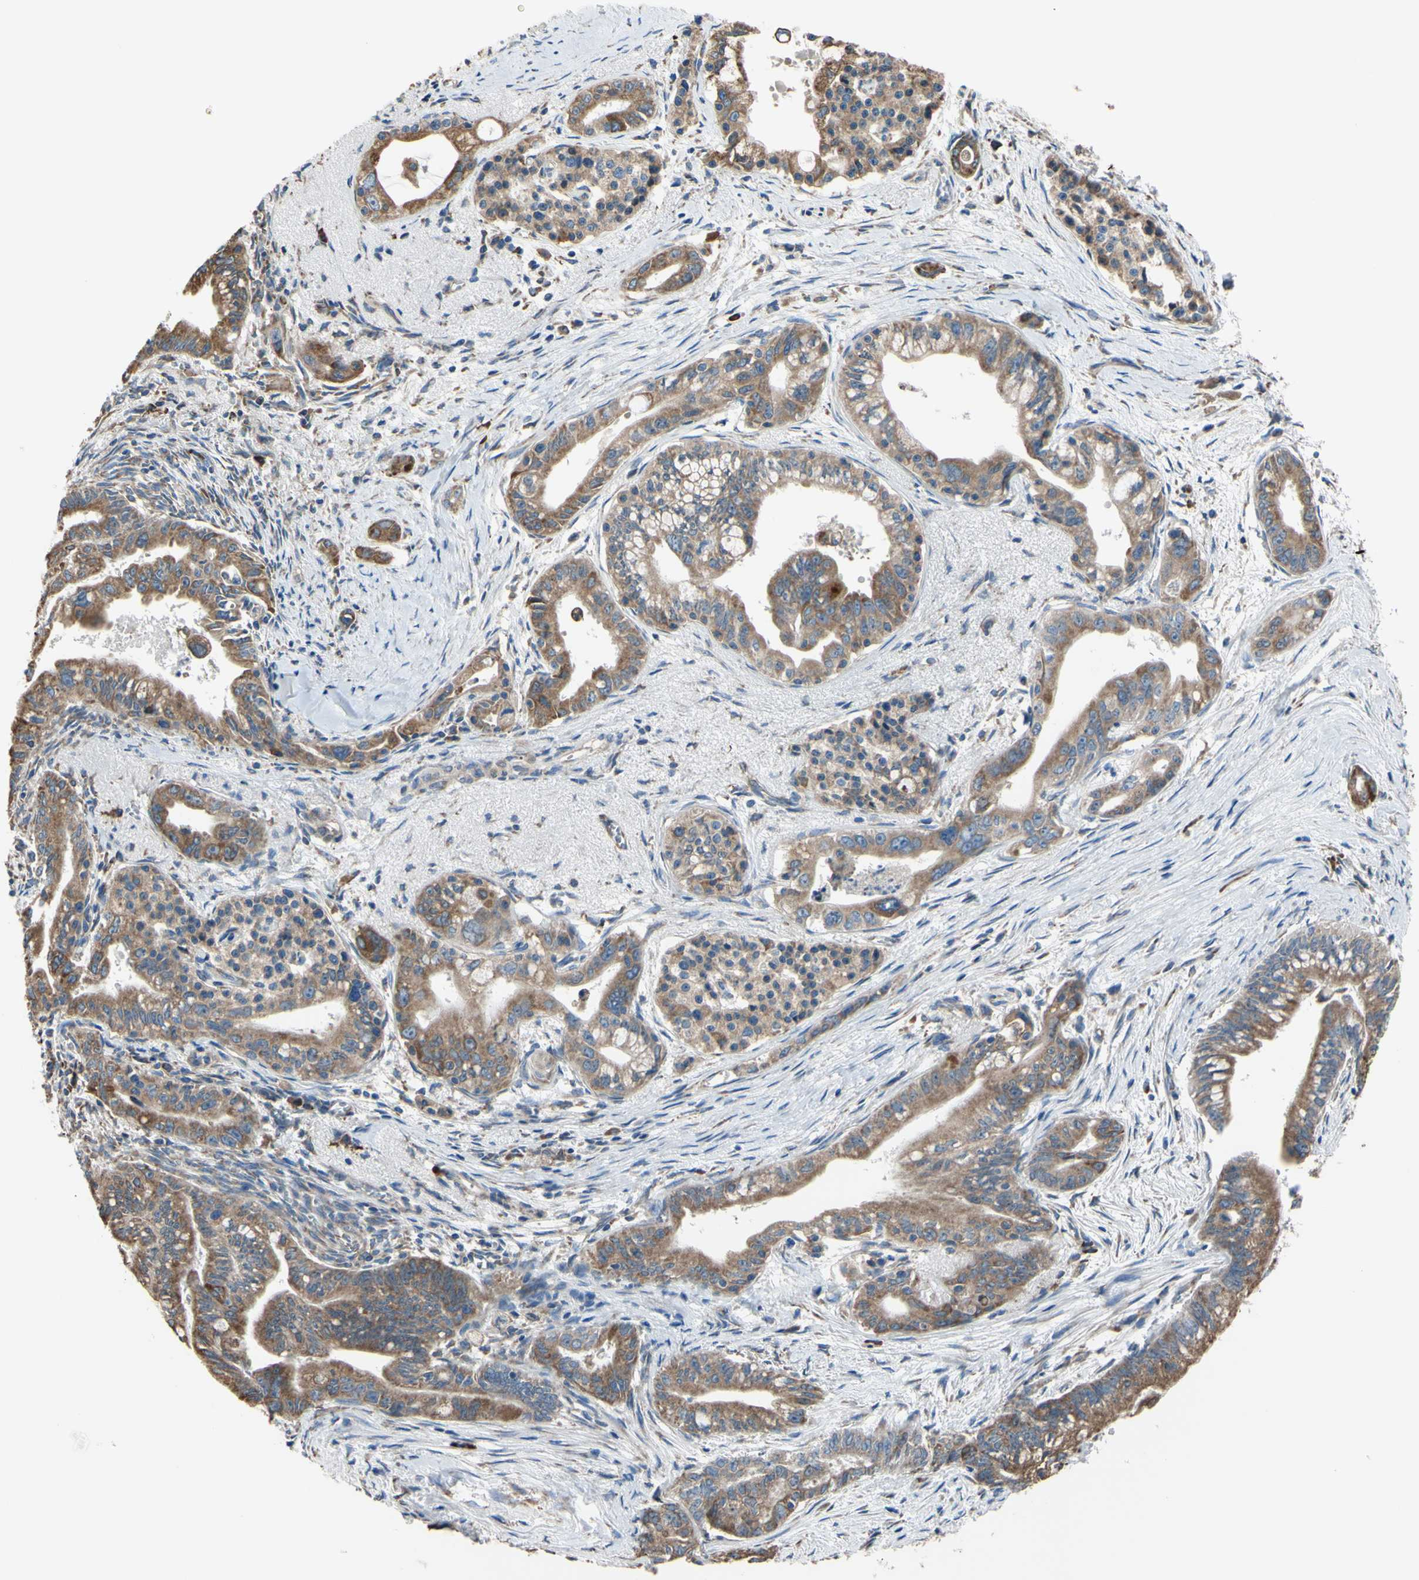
{"staining": {"intensity": "moderate", "quantity": ">75%", "location": "cytoplasmic/membranous"}, "tissue": "pancreatic cancer", "cell_type": "Tumor cells", "image_type": "cancer", "snomed": [{"axis": "morphology", "description": "Adenocarcinoma, NOS"}, {"axis": "topography", "description": "Pancreas"}], "caption": "The image shows a brown stain indicating the presence of a protein in the cytoplasmic/membranous of tumor cells in pancreatic adenocarcinoma.", "gene": "BMF", "patient": {"sex": "male", "age": 70}}